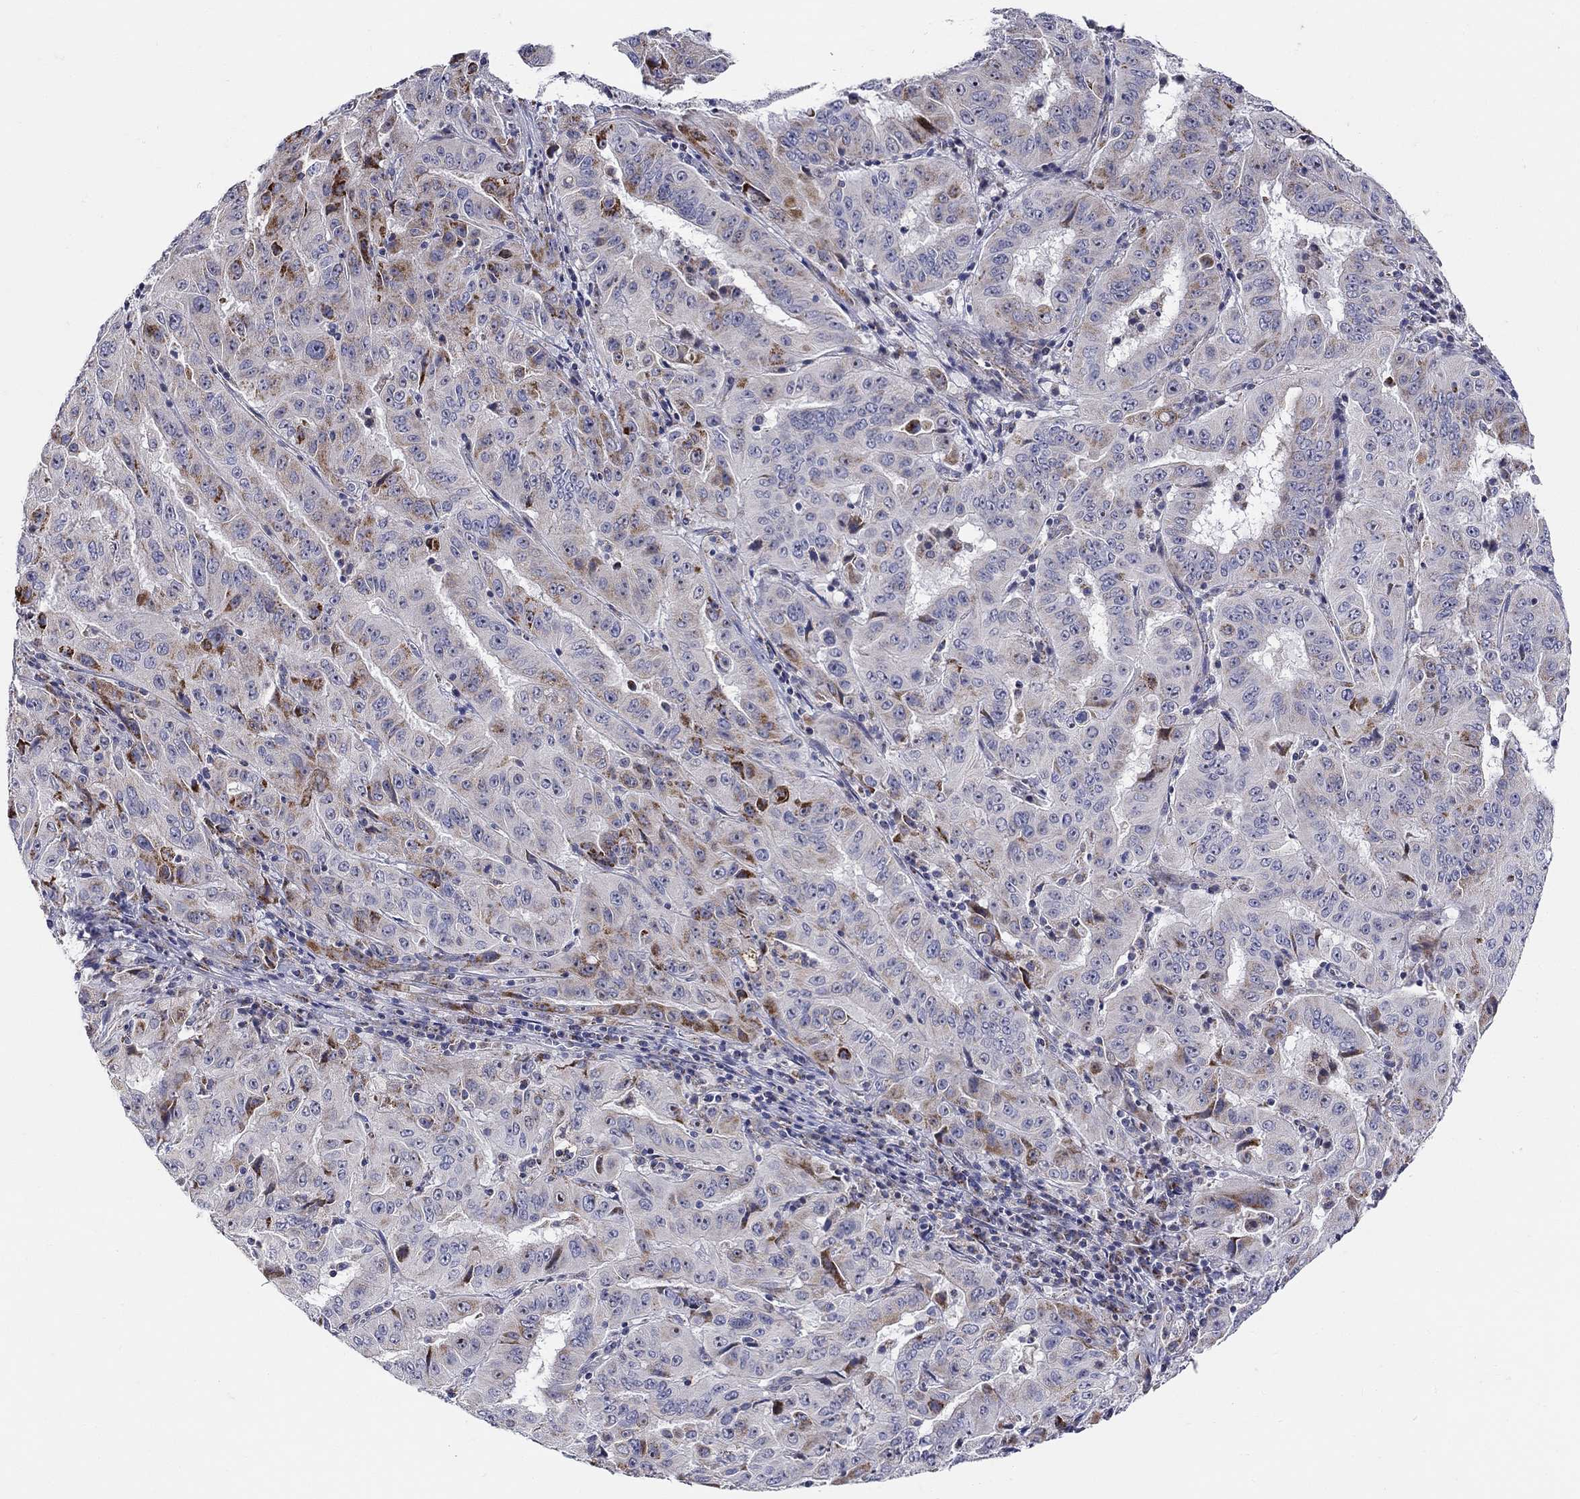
{"staining": {"intensity": "strong", "quantity": "<25%", "location": "cytoplasmic/membranous"}, "tissue": "pancreatic cancer", "cell_type": "Tumor cells", "image_type": "cancer", "snomed": [{"axis": "morphology", "description": "Adenocarcinoma, NOS"}, {"axis": "topography", "description": "Pancreas"}], "caption": "Immunohistochemistry (DAB) staining of pancreatic cancer reveals strong cytoplasmic/membranous protein positivity in about <25% of tumor cells.", "gene": "HMX2", "patient": {"sex": "male", "age": 63}}